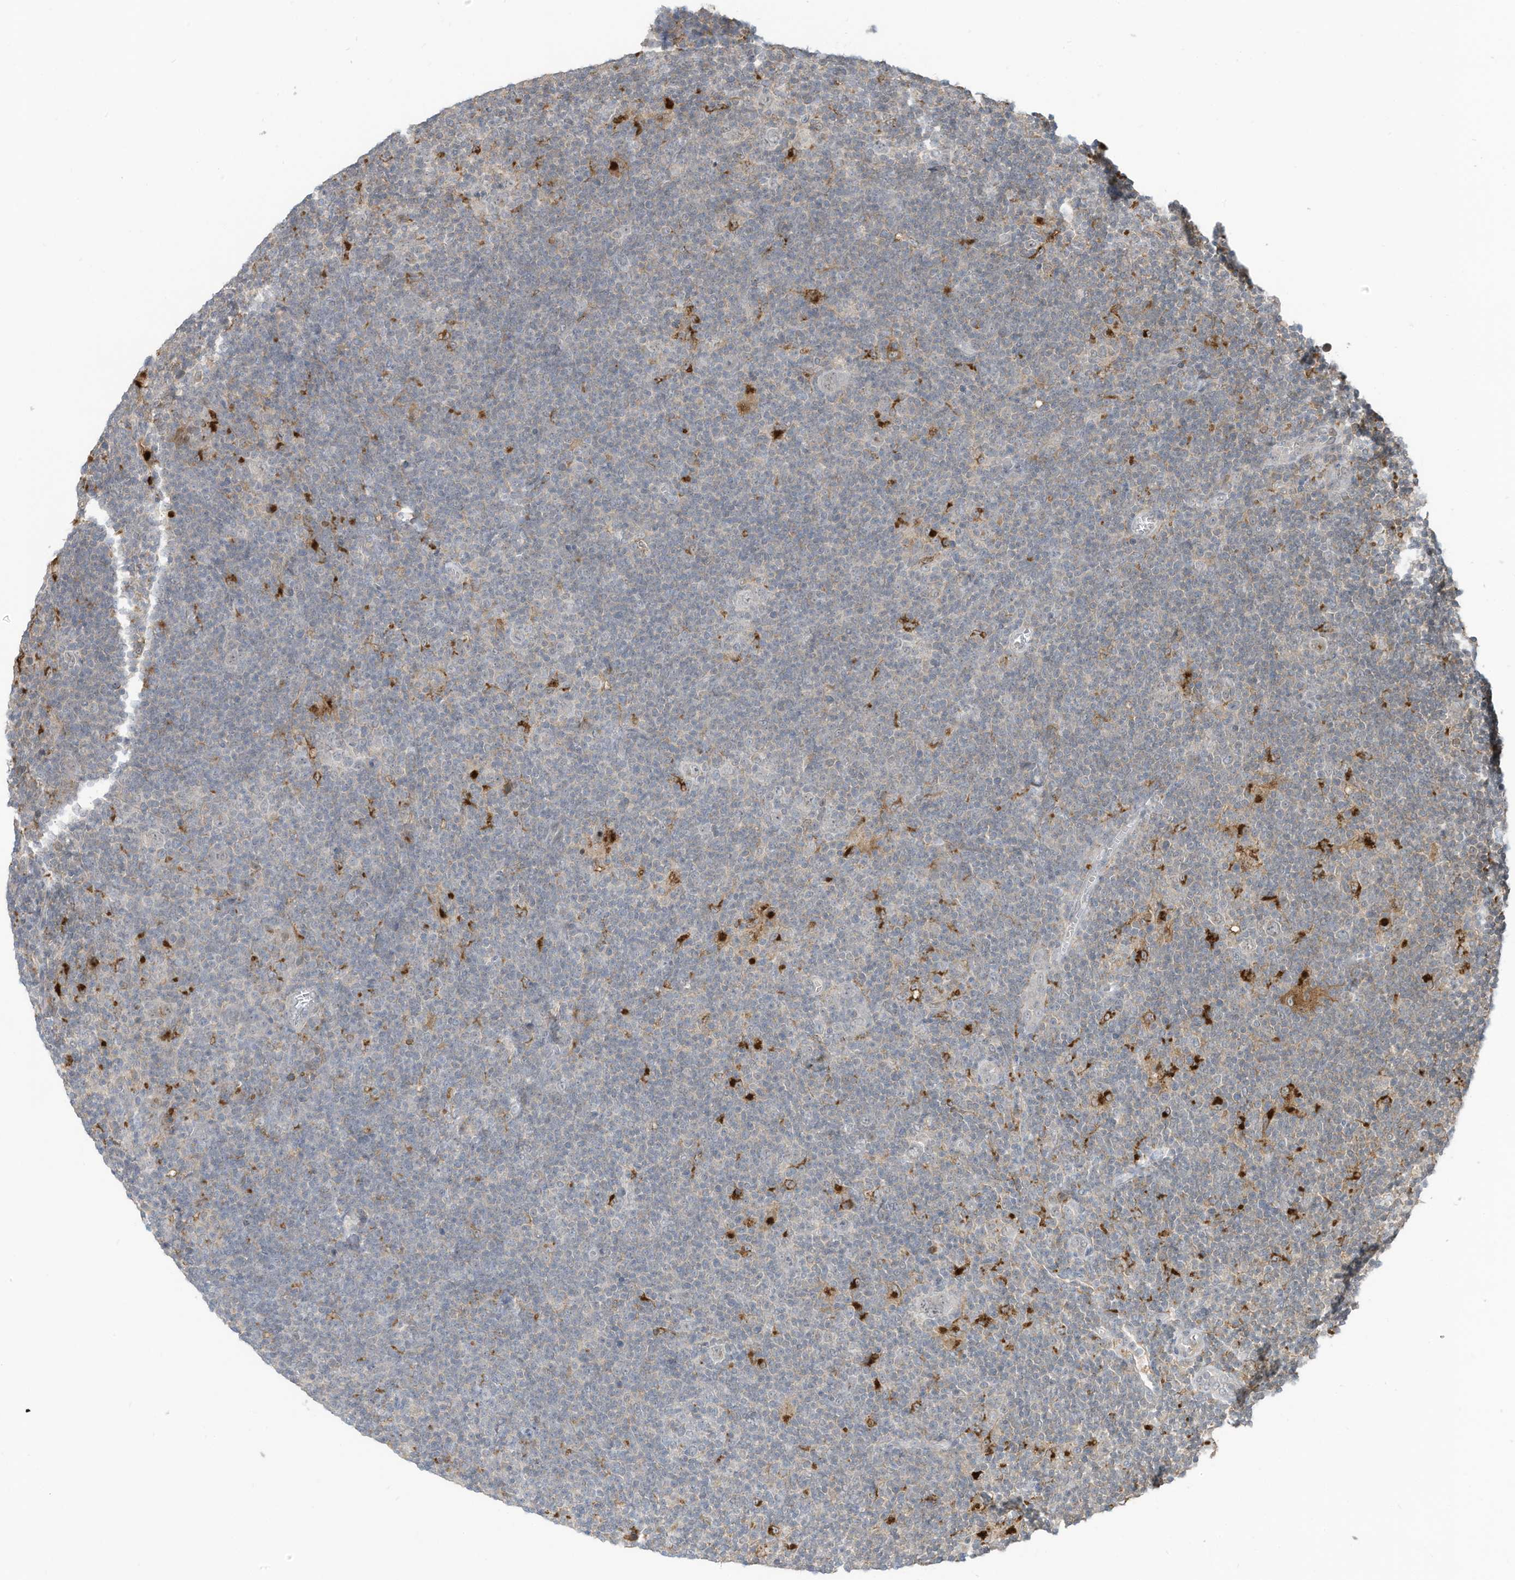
{"staining": {"intensity": "negative", "quantity": "none", "location": "none"}, "tissue": "lymphoma", "cell_type": "Tumor cells", "image_type": "cancer", "snomed": [{"axis": "morphology", "description": "Hodgkin's disease, NOS"}, {"axis": "topography", "description": "Lymph node"}], "caption": "This is an immunohistochemistry image of lymphoma. There is no positivity in tumor cells.", "gene": "DZIP3", "patient": {"sex": "female", "age": 57}}